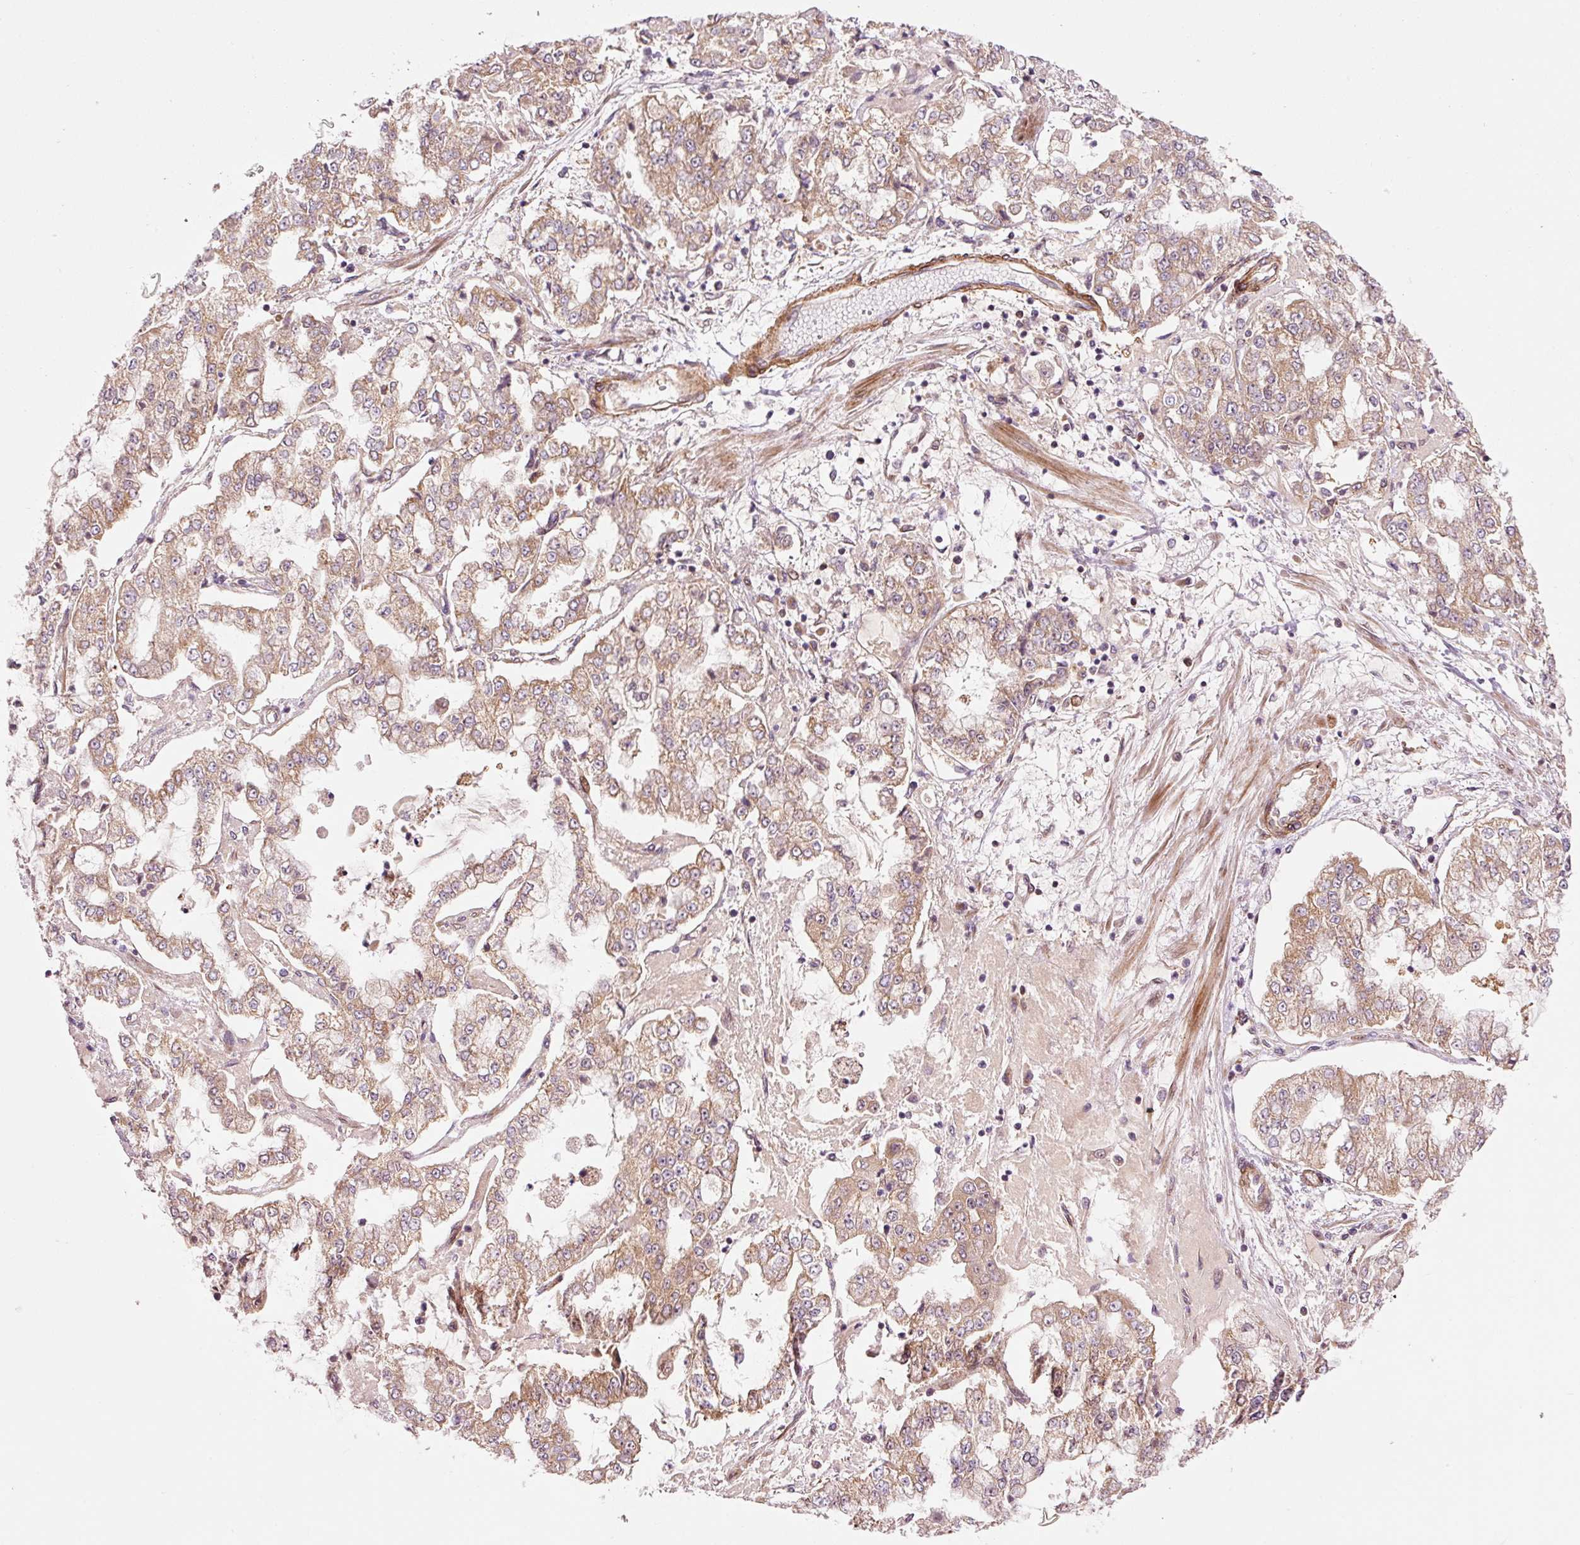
{"staining": {"intensity": "moderate", "quantity": ">75%", "location": "cytoplasmic/membranous"}, "tissue": "stomach cancer", "cell_type": "Tumor cells", "image_type": "cancer", "snomed": [{"axis": "morphology", "description": "Adenocarcinoma, NOS"}, {"axis": "topography", "description": "Stomach"}], "caption": "Immunohistochemical staining of human stomach cancer (adenocarcinoma) exhibits medium levels of moderate cytoplasmic/membranous protein positivity in approximately >75% of tumor cells.", "gene": "PPP1R14B", "patient": {"sex": "male", "age": 76}}